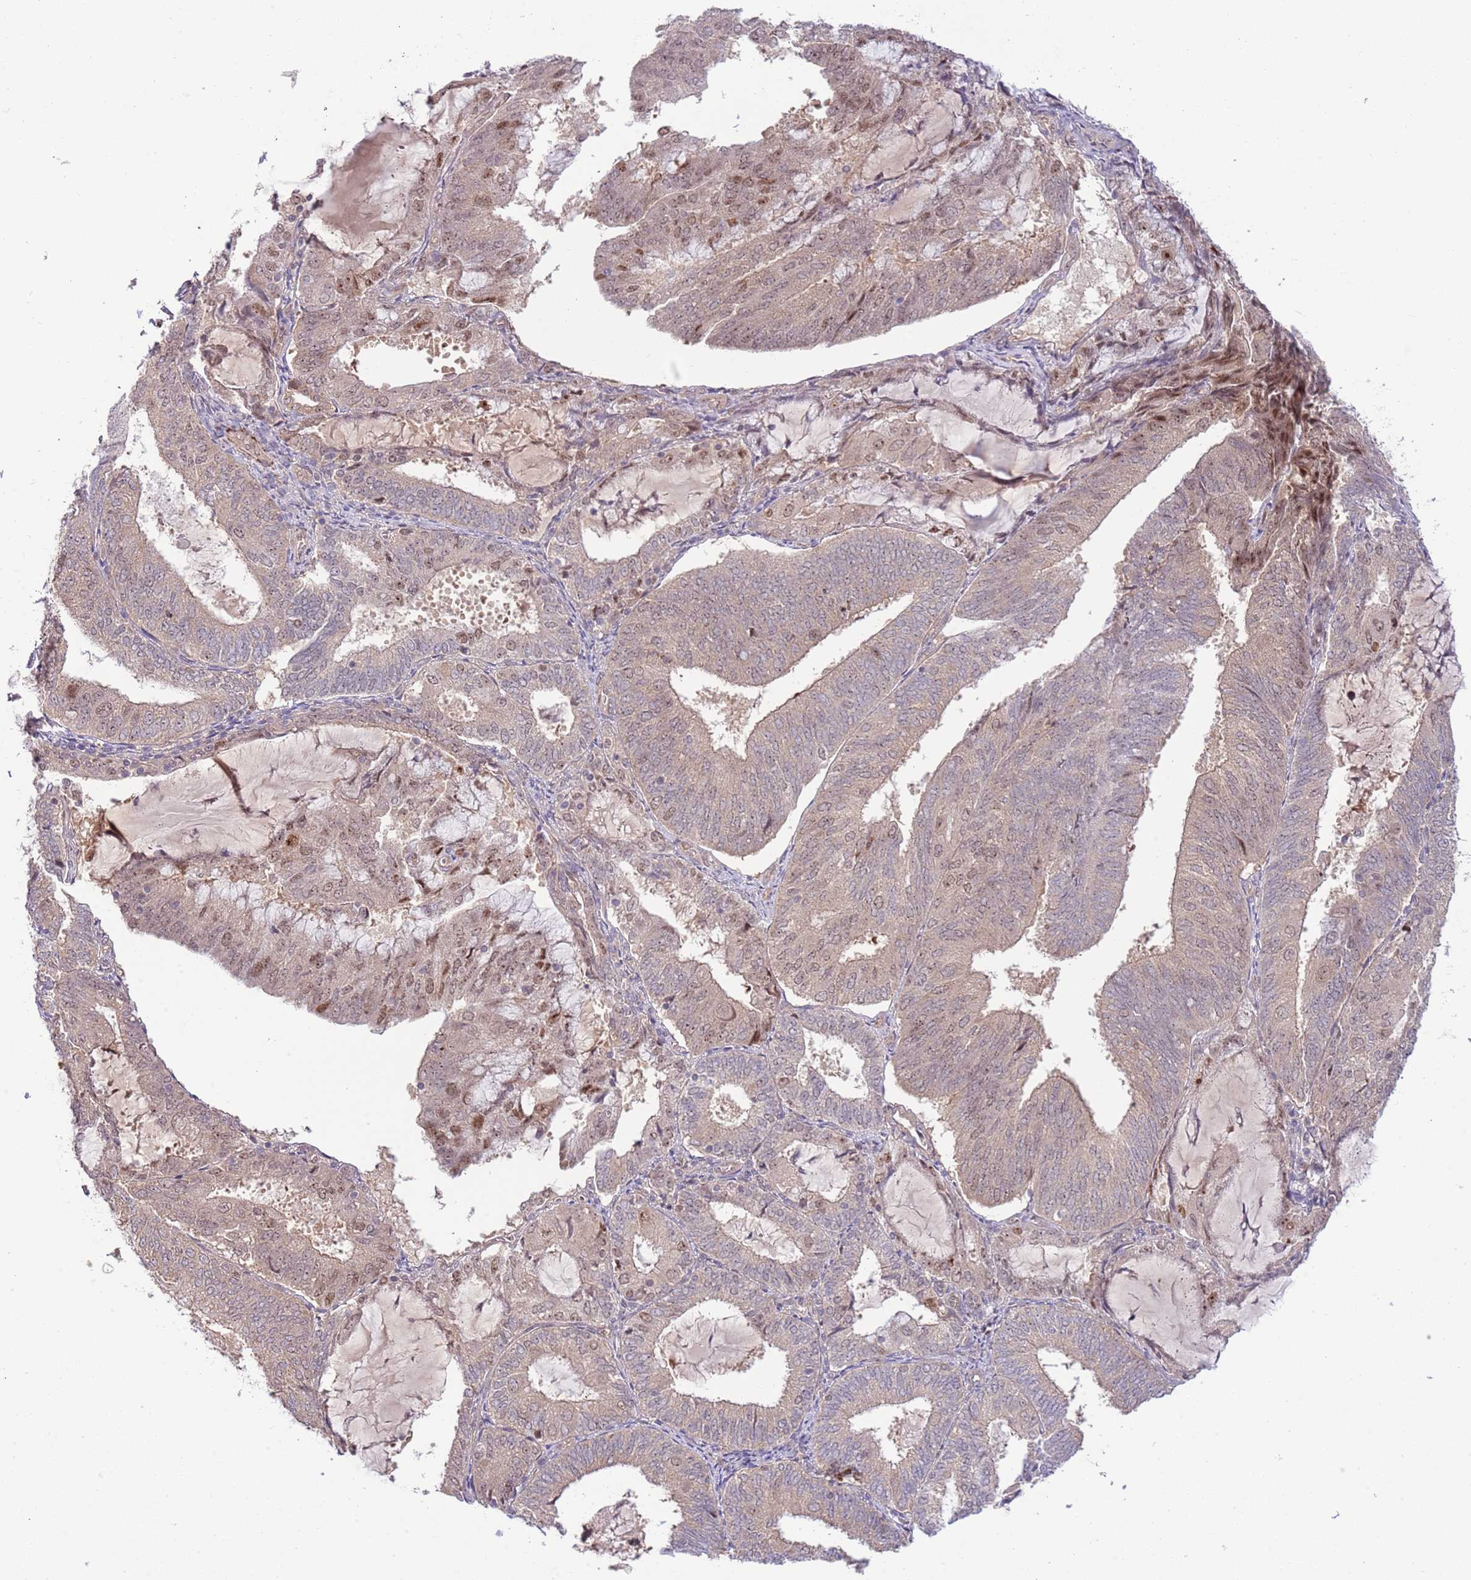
{"staining": {"intensity": "weak", "quantity": "<25%", "location": "cytoplasmic/membranous,nuclear"}, "tissue": "endometrial cancer", "cell_type": "Tumor cells", "image_type": "cancer", "snomed": [{"axis": "morphology", "description": "Adenocarcinoma, NOS"}, {"axis": "topography", "description": "Endometrium"}], "caption": "An immunohistochemistry (IHC) micrograph of adenocarcinoma (endometrial) is shown. There is no staining in tumor cells of adenocarcinoma (endometrial).", "gene": "CHD1", "patient": {"sex": "female", "age": 81}}